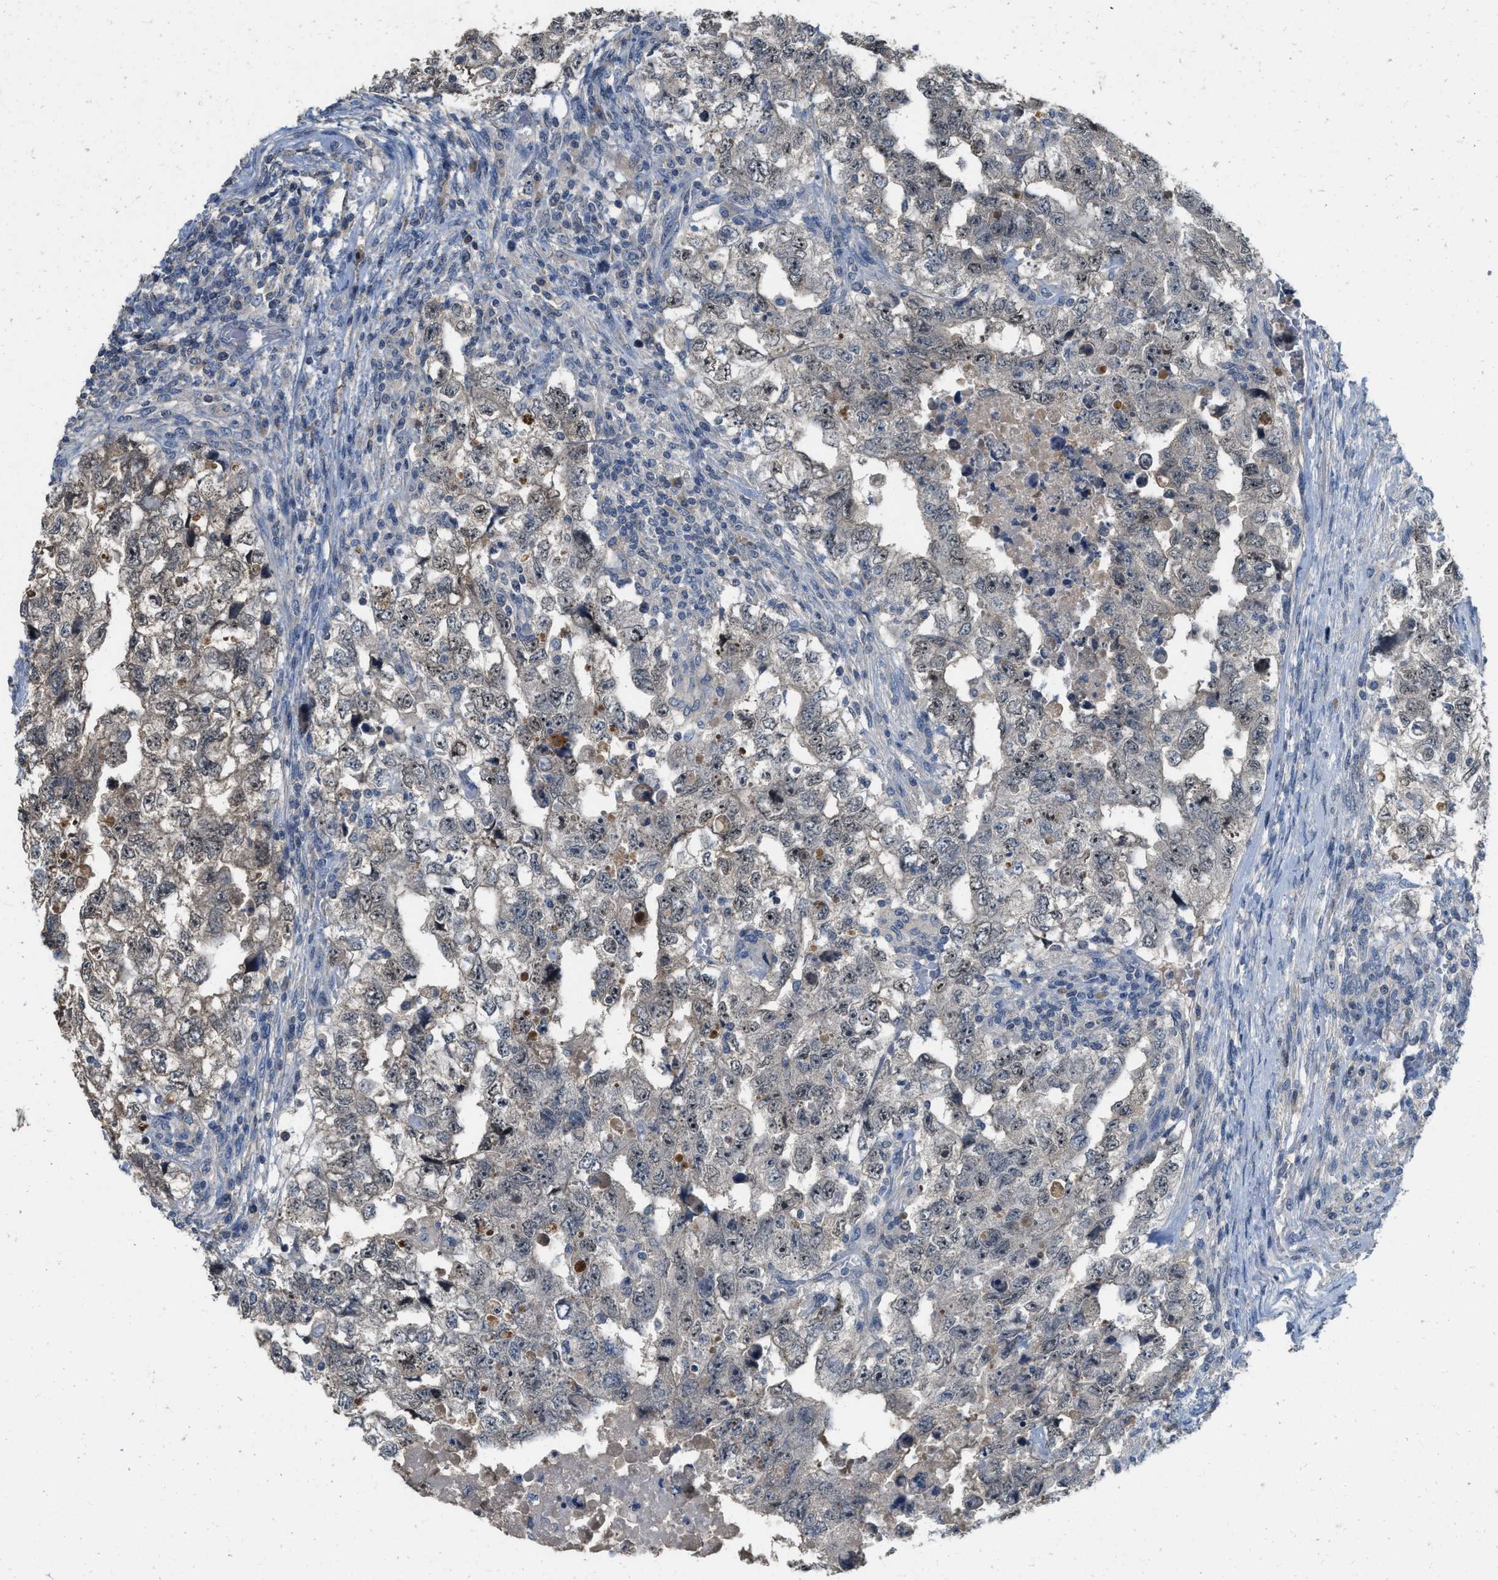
{"staining": {"intensity": "moderate", "quantity": ">75%", "location": "nuclear"}, "tissue": "testis cancer", "cell_type": "Tumor cells", "image_type": "cancer", "snomed": [{"axis": "morphology", "description": "Carcinoma, Embryonal, NOS"}, {"axis": "topography", "description": "Testis"}], "caption": "Brown immunohistochemical staining in human testis cancer exhibits moderate nuclear expression in about >75% of tumor cells.", "gene": "MIS18A", "patient": {"sex": "male", "age": 36}}